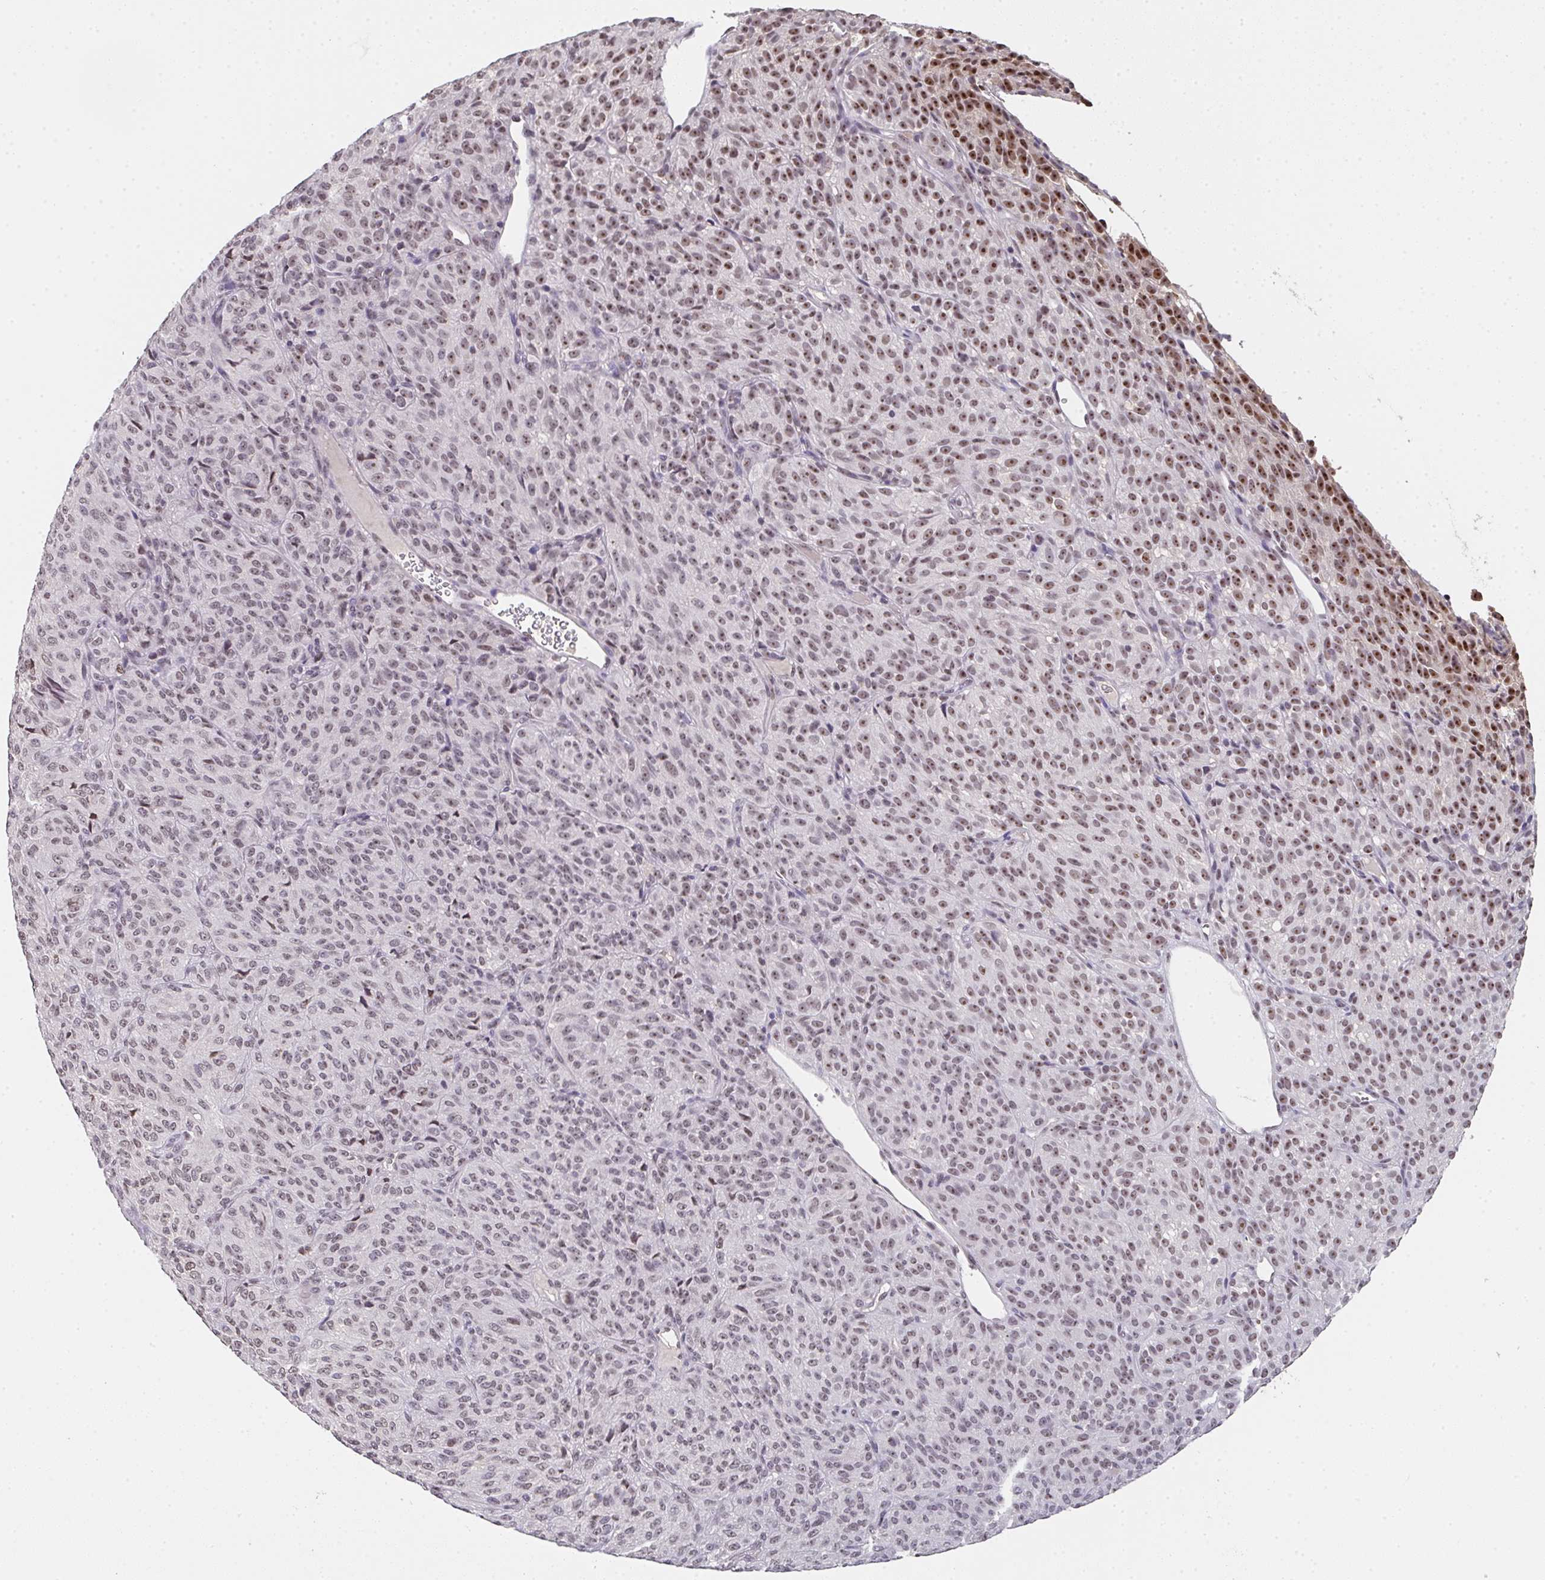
{"staining": {"intensity": "moderate", "quantity": "25%-75%", "location": "nuclear"}, "tissue": "melanoma", "cell_type": "Tumor cells", "image_type": "cancer", "snomed": [{"axis": "morphology", "description": "Malignant melanoma, Metastatic site"}, {"axis": "topography", "description": "Brain"}], "caption": "There is medium levels of moderate nuclear positivity in tumor cells of melanoma, as demonstrated by immunohistochemical staining (brown color).", "gene": "DKC1", "patient": {"sex": "female", "age": 56}}